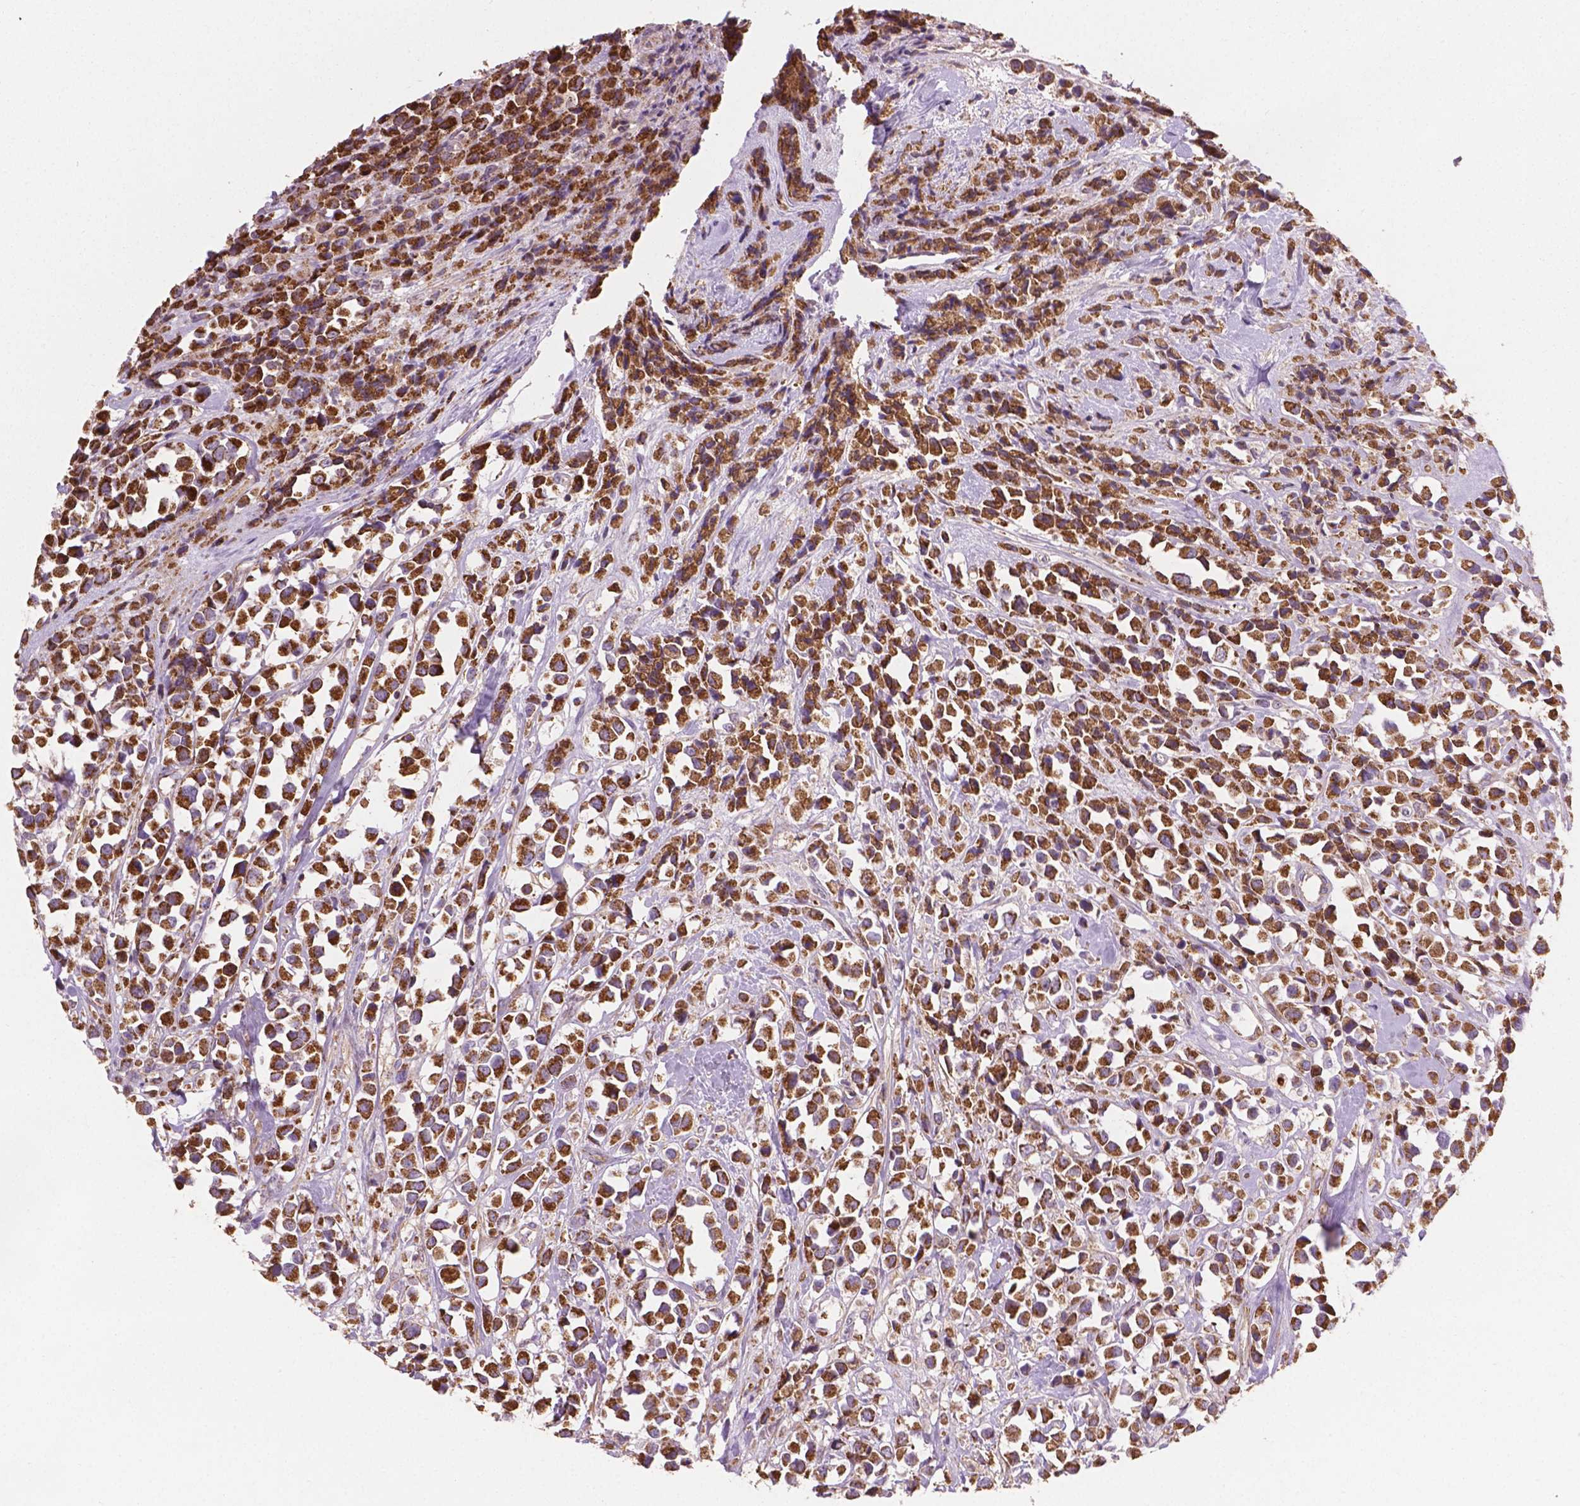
{"staining": {"intensity": "strong", "quantity": ">75%", "location": "cytoplasmic/membranous"}, "tissue": "breast cancer", "cell_type": "Tumor cells", "image_type": "cancer", "snomed": [{"axis": "morphology", "description": "Duct carcinoma"}, {"axis": "topography", "description": "Breast"}], "caption": "Immunohistochemical staining of breast cancer demonstrates strong cytoplasmic/membranous protein positivity in about >75% of tumor cells.", "gene": "TCAF1", "patient": {"sex": "female", "age": 61}}